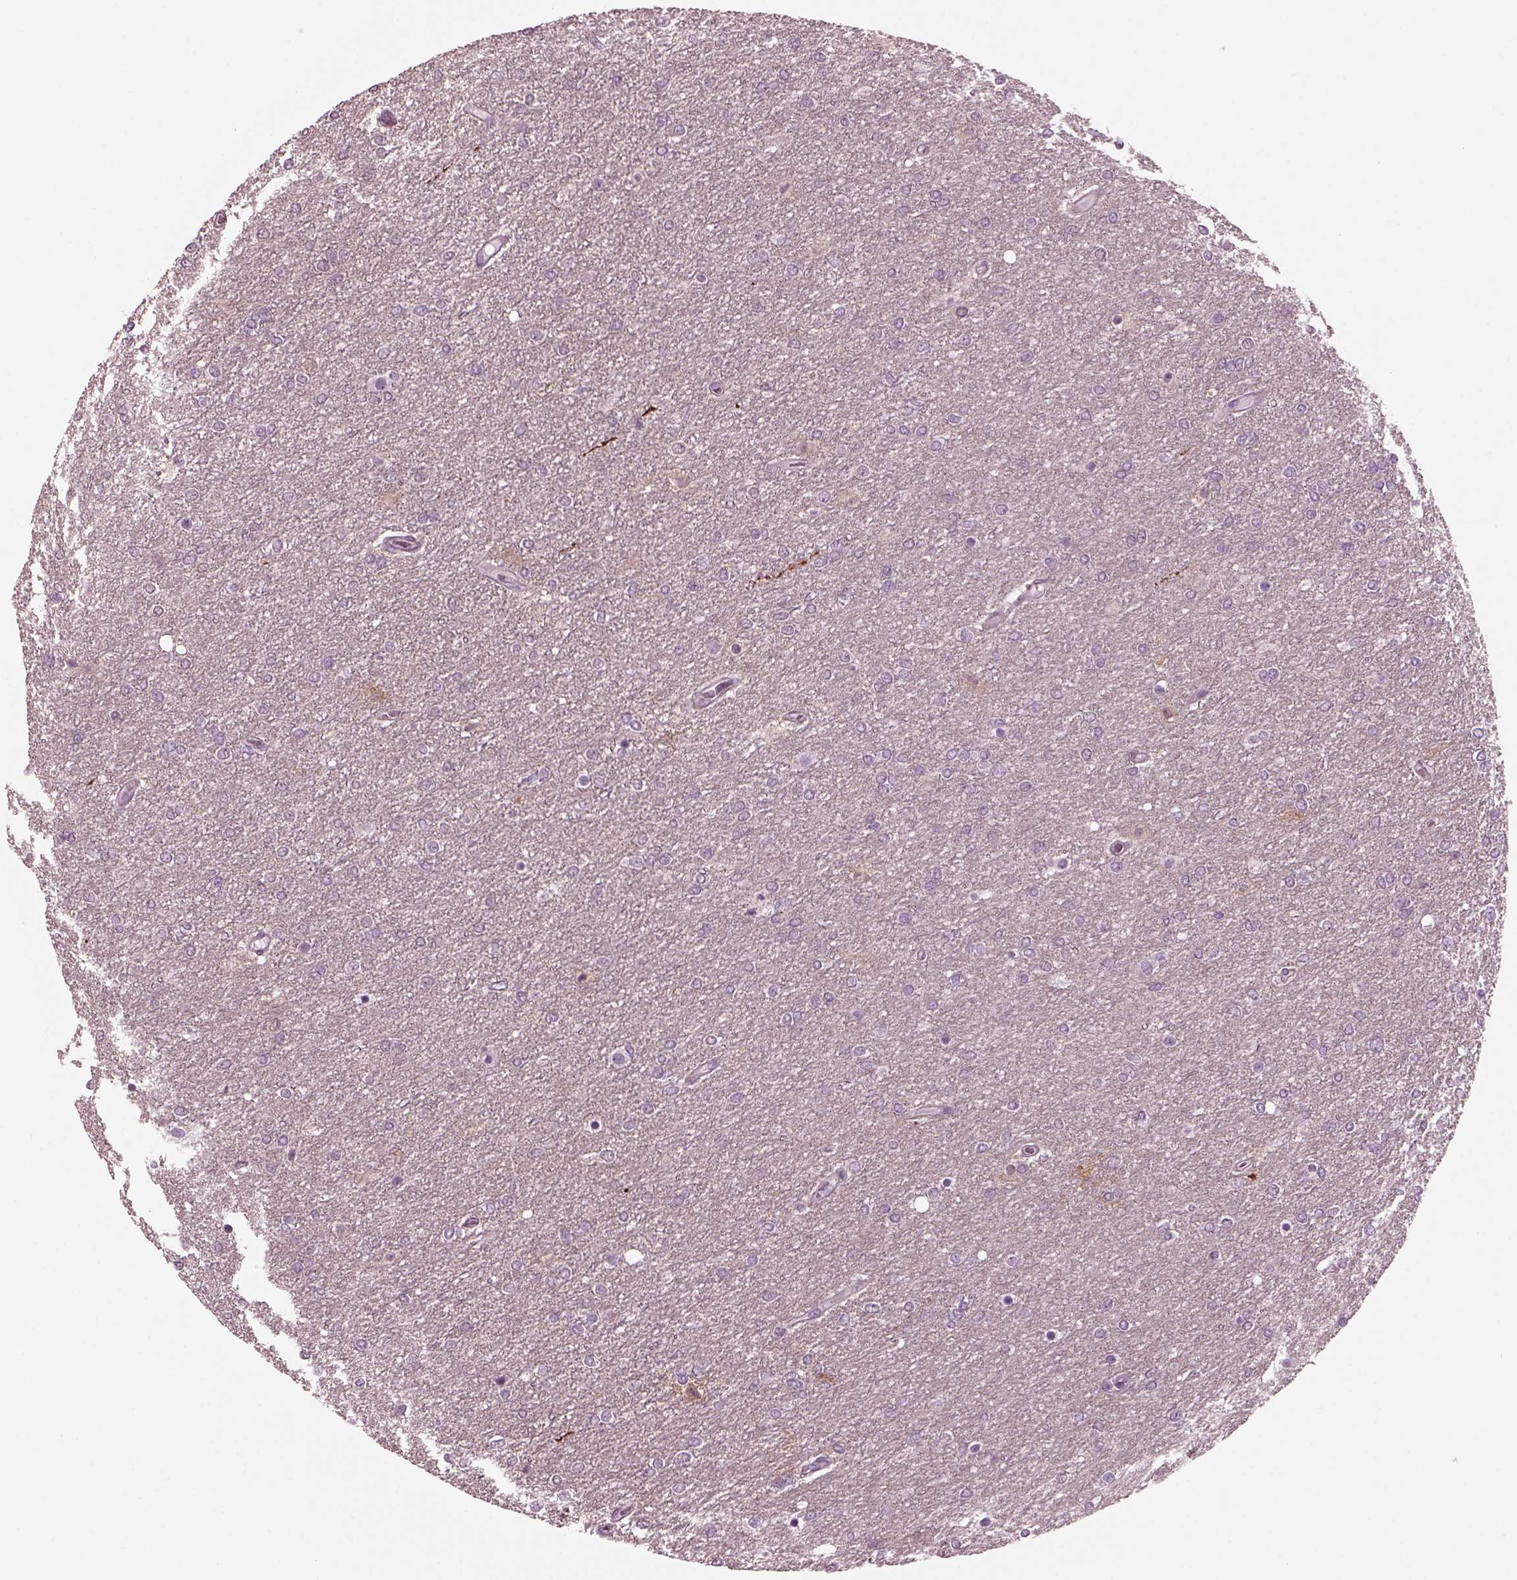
{"staining": {"intensity": "negative", "quantity": "none", "location": "none"}, "tissue": "glioma", "cell_type": "Tumor cells", "image_type": "cancer", "snomed": [{"axis": "morphology", "description": "Glioma, malignant, High grade"}, {"axis": "topography", "description": "Brain"}], "caption": "Immunohistochemistry photomicrograph of neoplastic tissue: human malignant high-grade glioma stained with DAB reveals no significant protein expression in tumor cells.", "gene": "GDF11", "patient": {"sex": "female", "age": 61}}